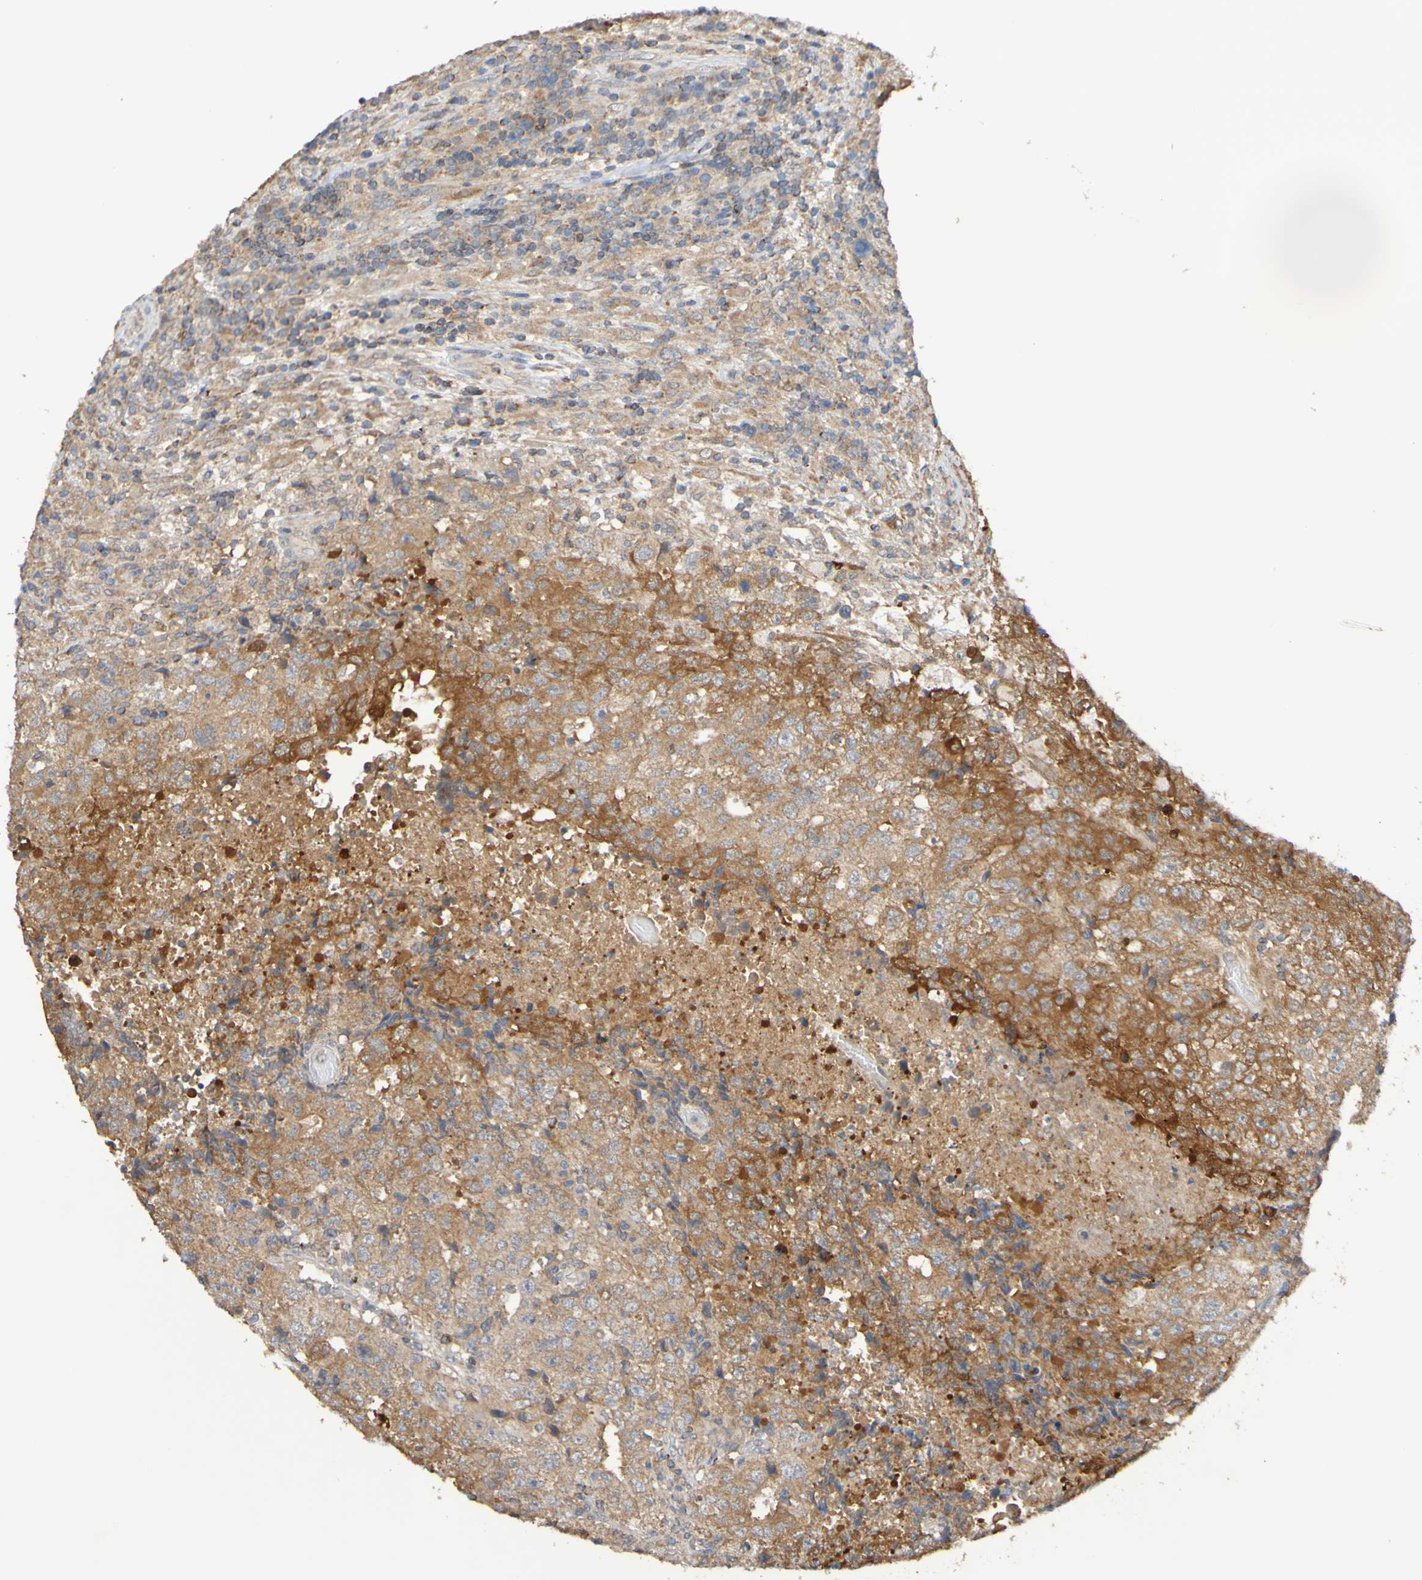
{"staining": {"intensity": "moderate", "quantity": ">75%", "location": "cytoplasmic/membranous"}, "tissue": "testis cancer", "cell_type": "Tumor cells", "image_type": "cancer", "snomed": [{"axis": "morphology", "description": "Necrosis, NOS"}, {"axis": "morphology", "description": "Carcinoma, Embryonal, NOS"}, {"axis": "topography", "description": "Testis"}], "caption": "About >75% of tumor cells in human testis cancer (embryonal carcinoma) display moderate cytoplasmic/membranous protein positivity as visualized by brown immunohistochemical staining.", "gene": "C3orf18", "patient": {"sex": "male", "age": 19}}